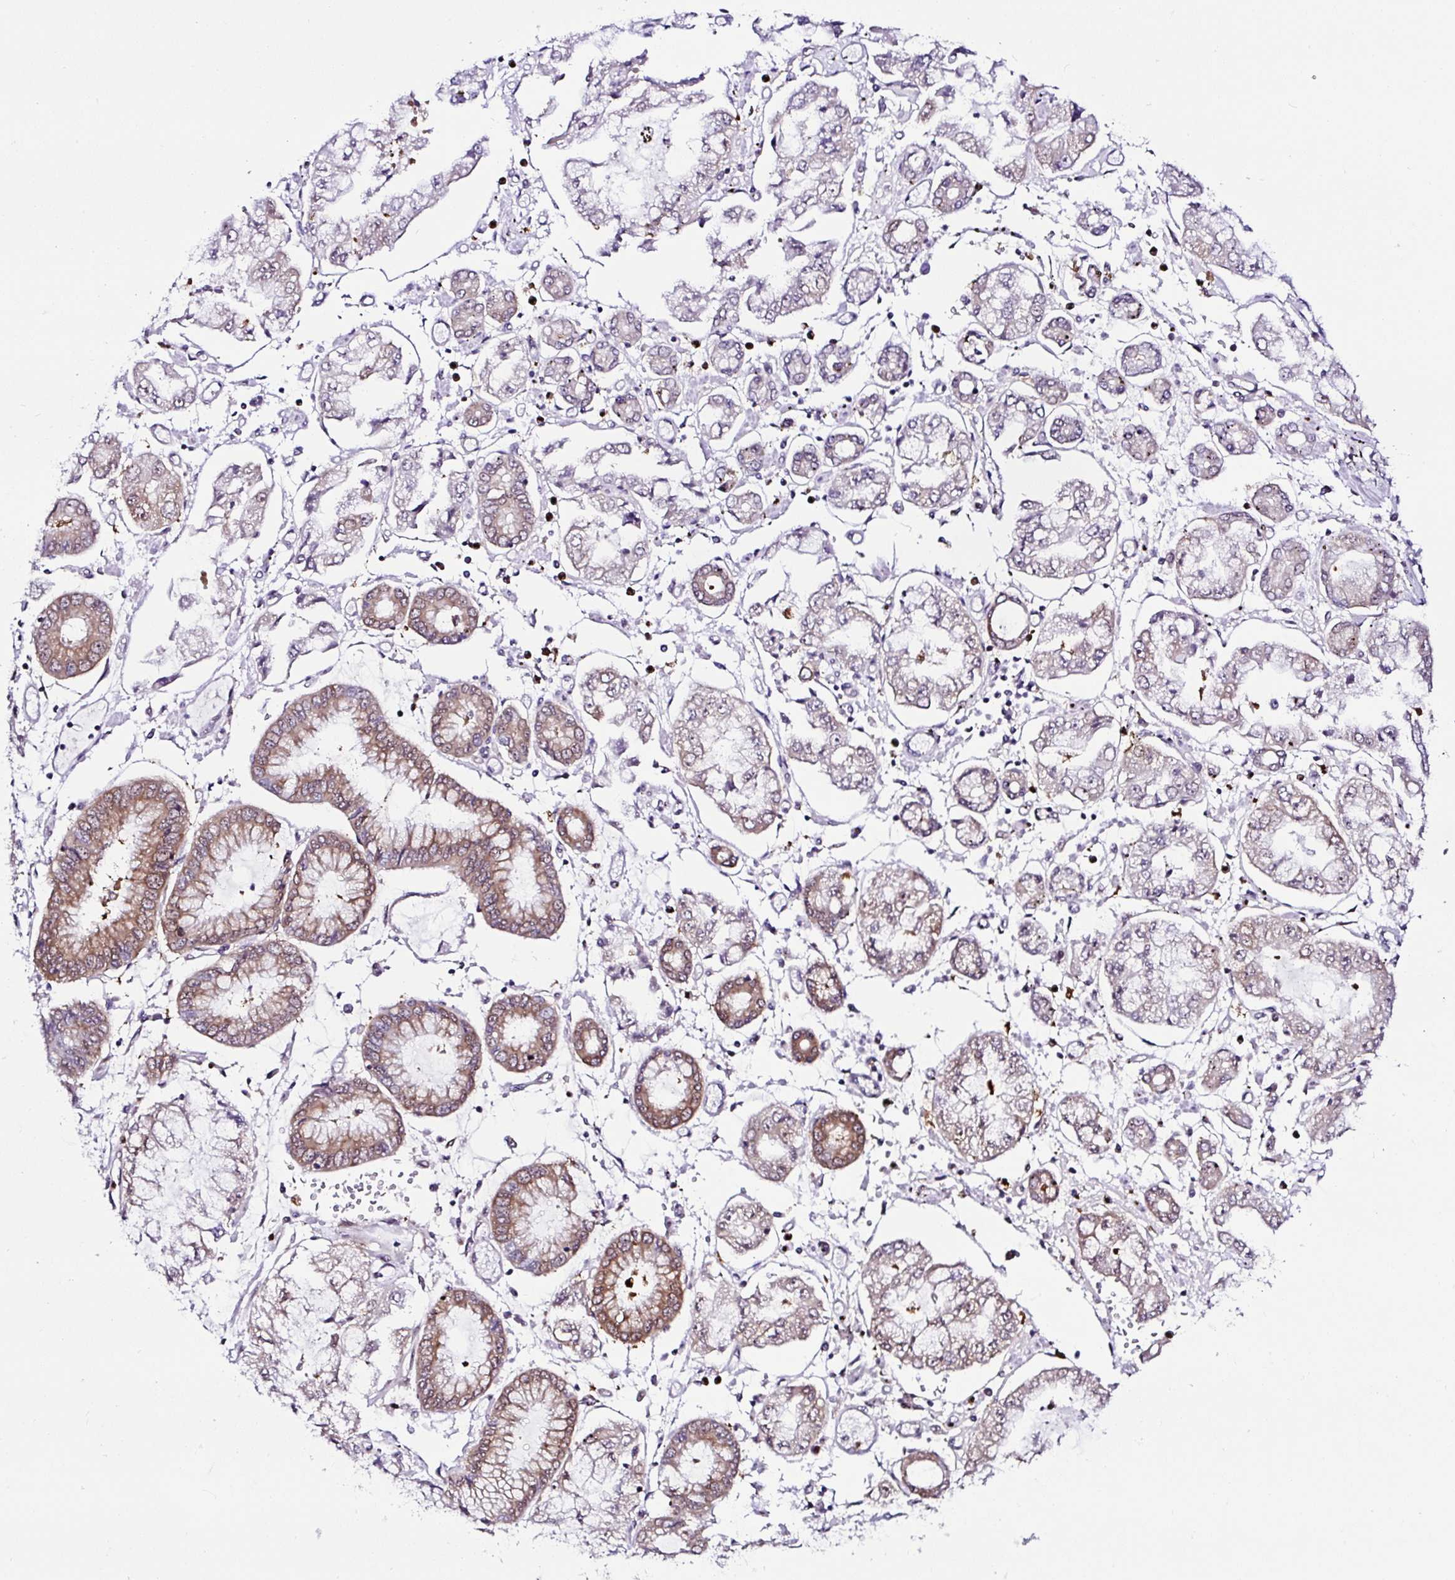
{"staining": {"intensity": "moderate", "quantity": "<25%", "location": "cytoplasmic/membranous"}, "tissue": "stomach cancer", "cell_type": "Tumor cells", "image_type": "cancer", "snomed": [{"axis": "morphology", "description": "Adenocarcinoma, NOS"}, {"axis": "topography", "description": "Stomach"}], "caption": "The image exhibits a brown stain indicating the presence of a protein in the cytoplasmic/membranous of tumor cells in stomach cancer (adenocarcinoma).", "gene": "PIN4", "patient": {"sex": "male", "age": 76}}